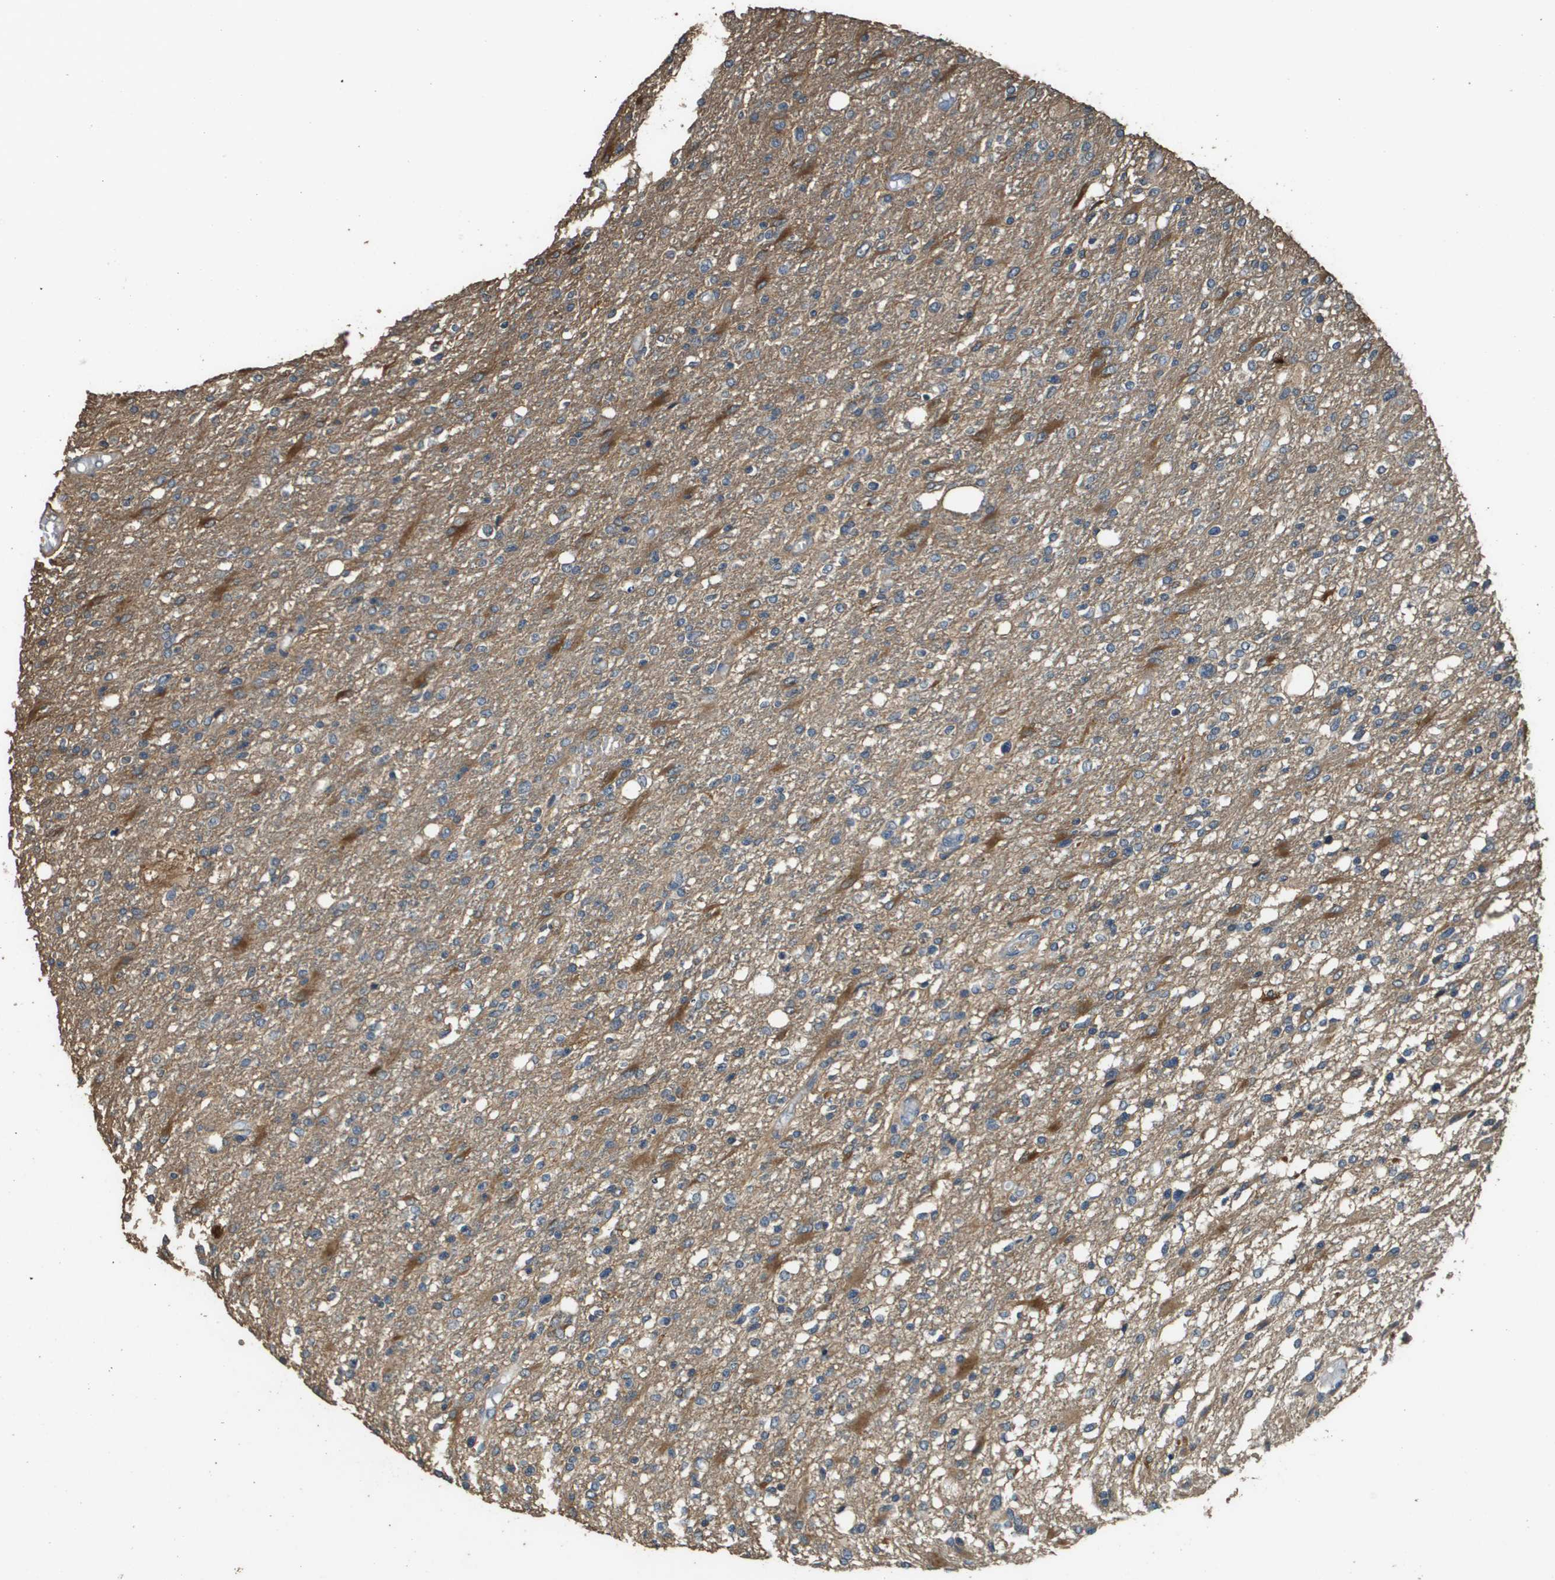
{"staining": {"intensity": "moderate", "quantity": "25%-75%", "location": "cytoplasmic/membranous"}, "tissue": "glioma", "cell_type": "Tumor cells", "image_type": "cancer", "snomed": [{"axis": "morphology", "description": "Glioma, malignant, High grade"}, {"axis": "topography", "description": "Cerebral cortex"}], "caption": "Immunohistochemical staining of high-grade glioma (malignant) displays moderate cytoplasmic/membranous protein staining in approximately 25%-75% of tumor cells.", "gene": "RAB6B", "patient": {"sex": "male", "age": 76}}